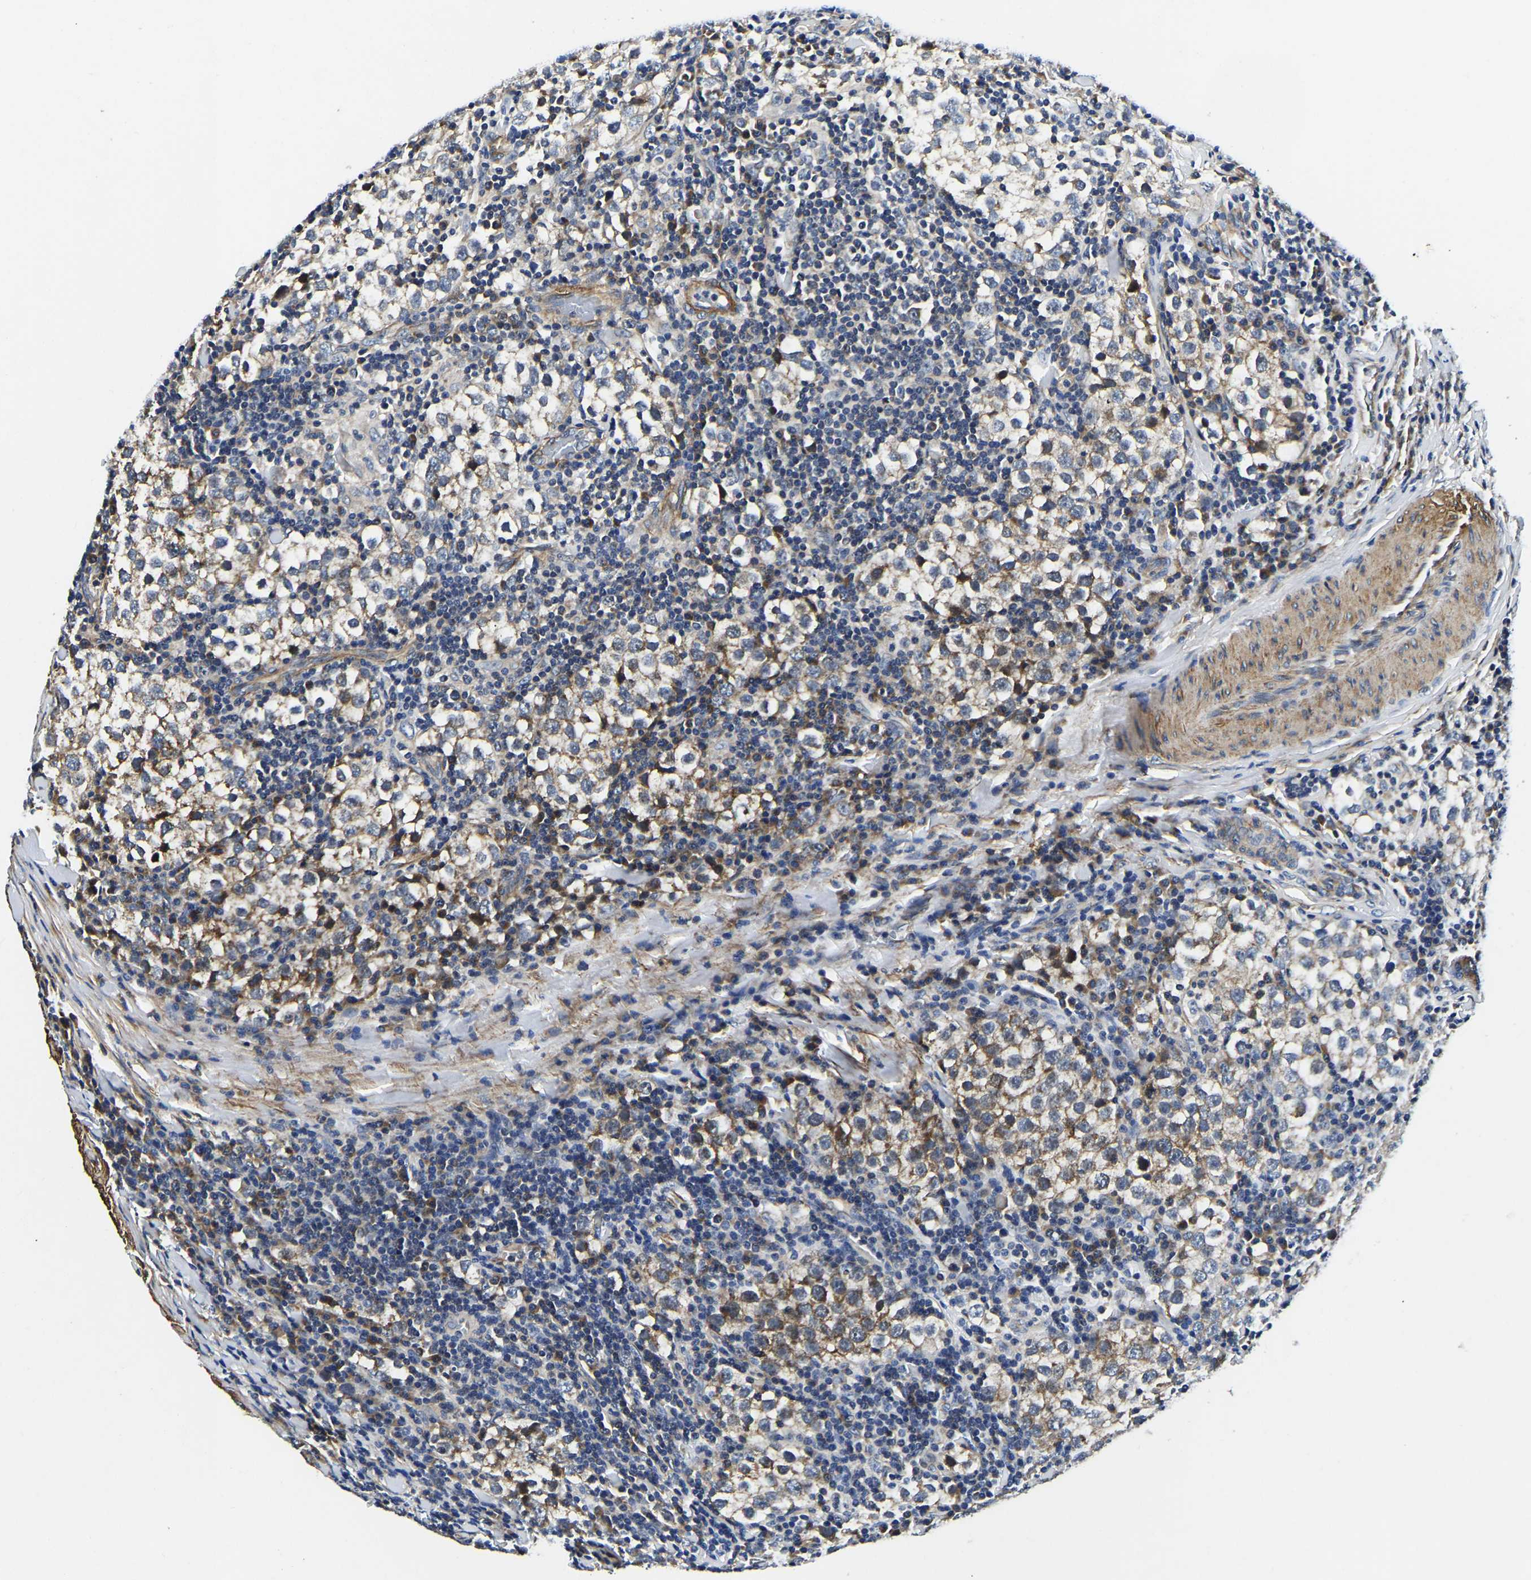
{"staining": {"intensity": "moderate", "quantity": "<25%", "location": "cytoplasmic/membranous"}, "tissue": "testis cancer", "cell_type": "Tumor cells", "image_type": "cancer", "snomed": [{"axis": "morphology", "description": "Seminoma, NOS"}, {"axis": "morphology", "description": "Carcinoma, Embryonal, NOS"}, {"axis": "topography", "description": "Testis"}], "caption": "Immunohistochemistry (DAB) staining of seminoma (testis) exhibits moderate cytoplasmic/membranous protein staining in about <25% of tumor cells. The protein of interest is stained brown, and the nuclei are stained in blue (DAB (3,3'-diaminobenzidine) IHC with brightfield microscopy, high magnification).", "gene": "KCTD17", "patient": {"sex": "male", "age": 36}}